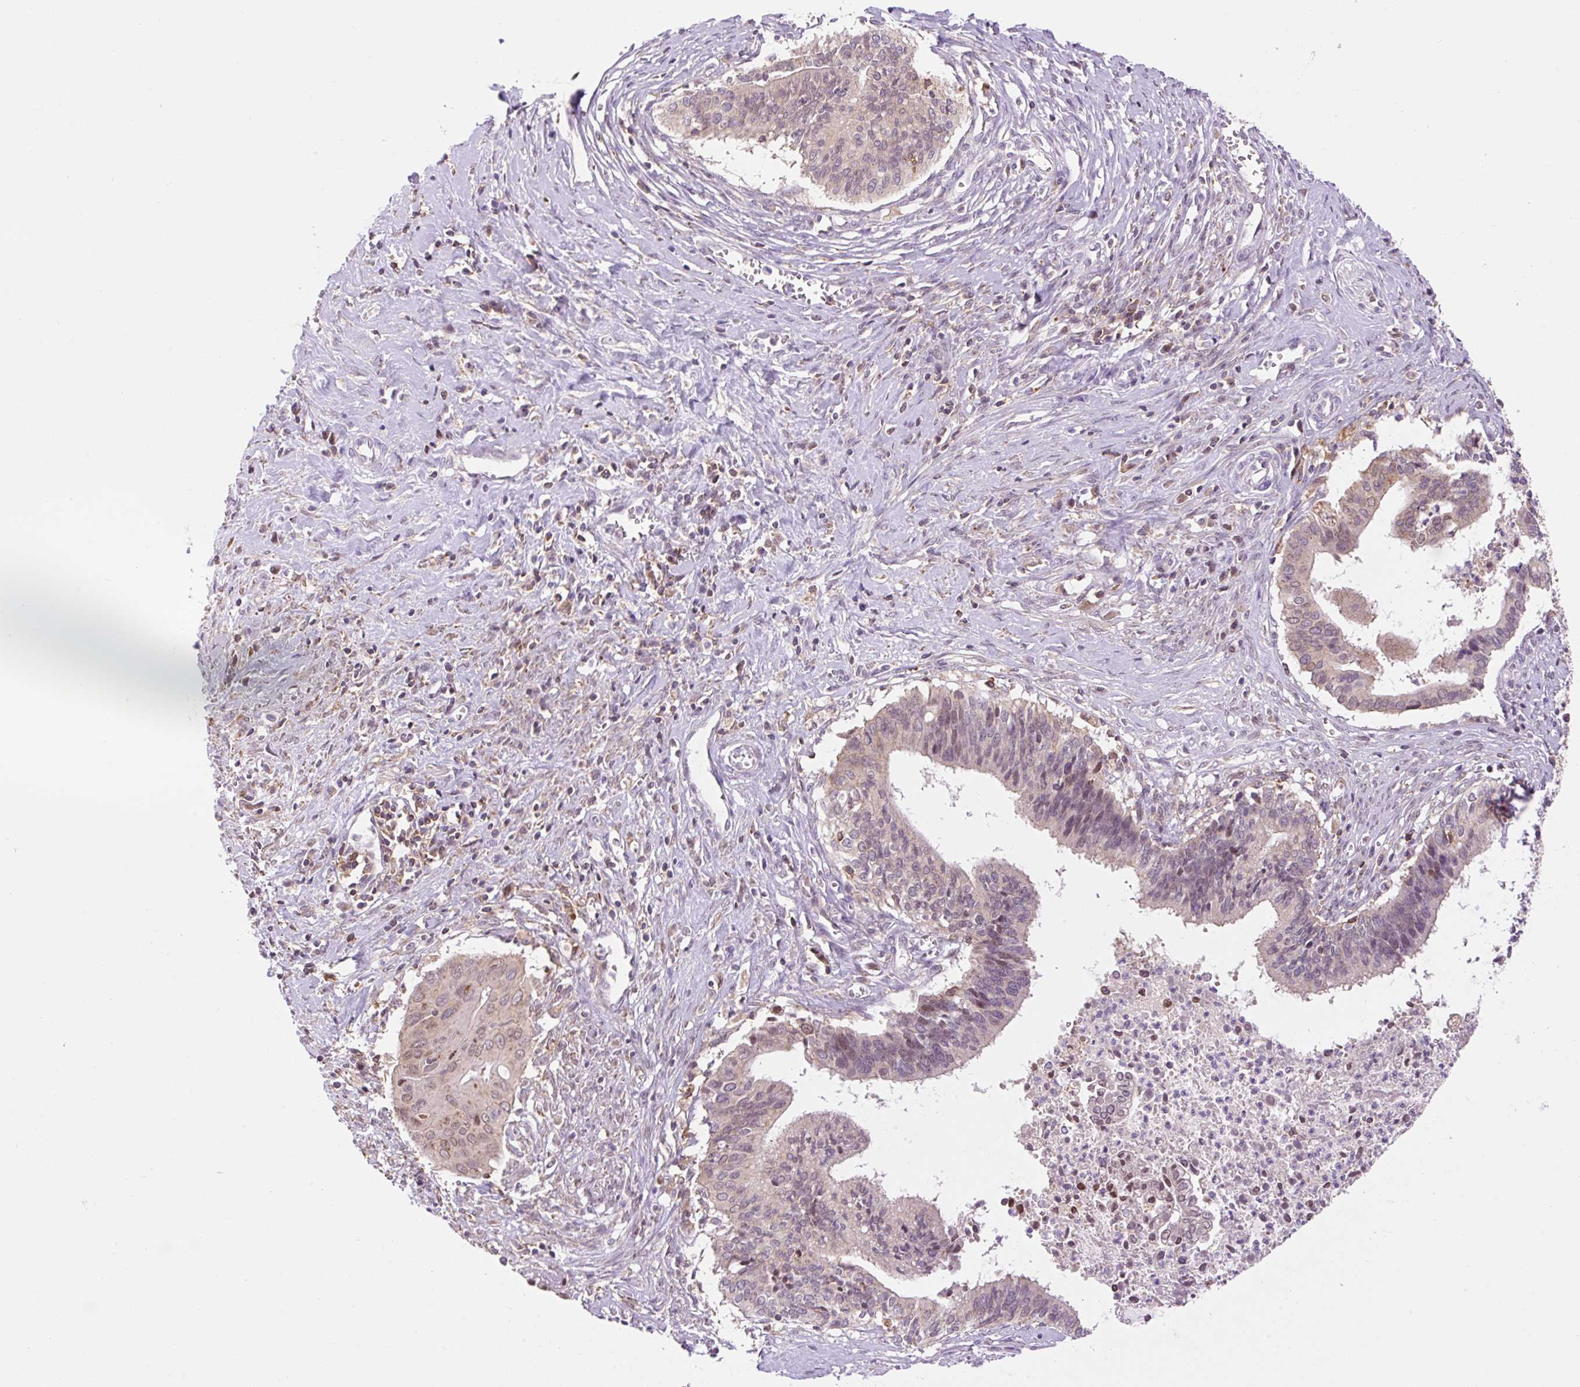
{"staining": {"intensity": "weak", "quantity": "<25%", "location": "cytoplasmic/membranous,nuclear"}, "tissue": "cervical cancer", "cell_type": "Tumor cells", "image_type": "cancer", "snomed": [{"axis": "morphology", "description": "Adenocarcinoma, NOS"}, {"axis": "topography", "description": "Cervix"}], "caption": "This histopathology image is of cervical cancer stained with IHC to label a protein in brown with the nuclei are counter-stained blue. There is no positivity in tumor cells.", "gene": "CARD11", "patient": {"sex": "female", "age": 44}}